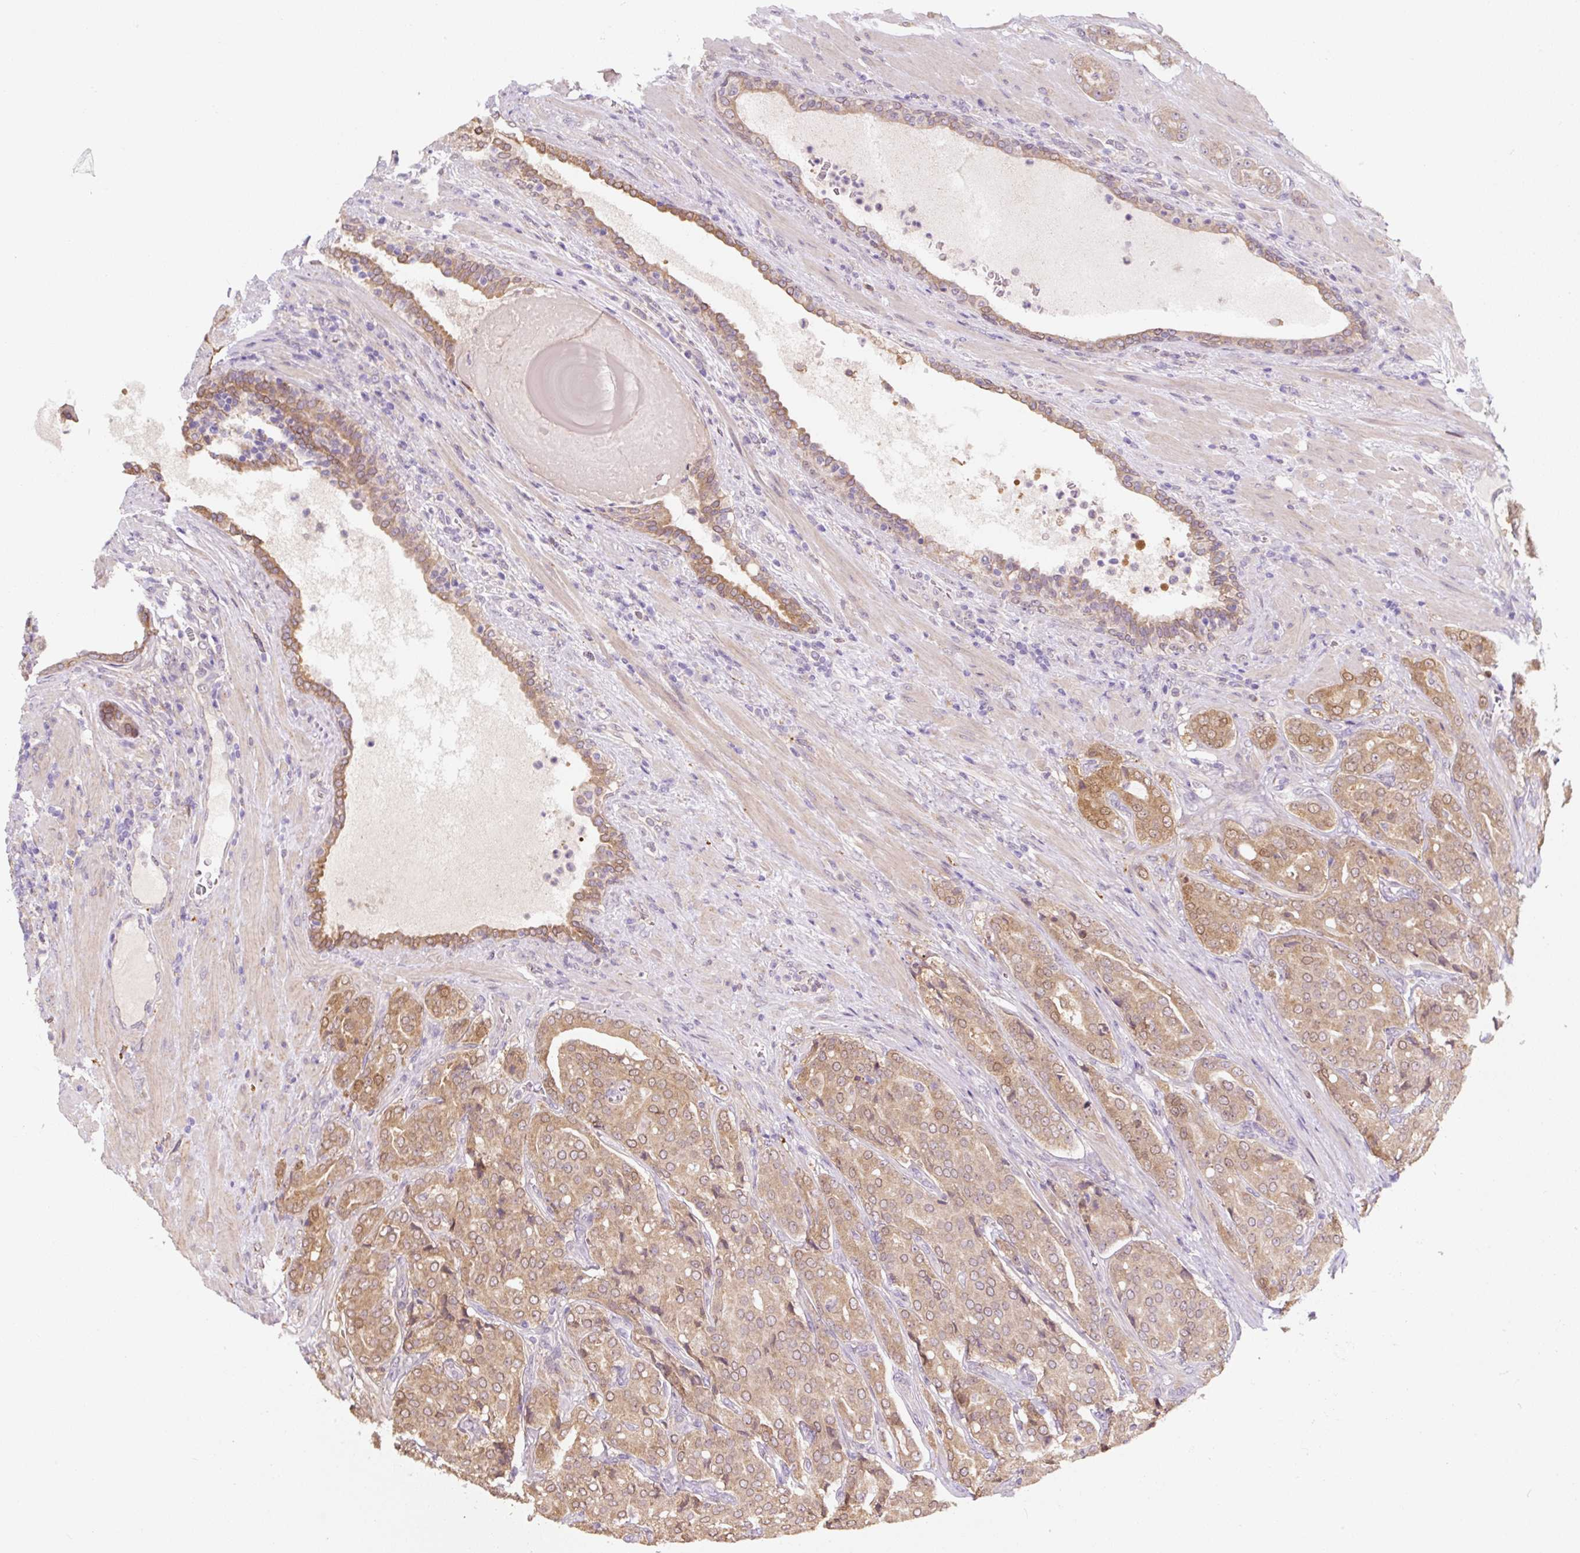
{"staining": {"intensity": "moderate", "quantity": ">75%", "location": "cytoplasmic/membranous,nuclear"}, "tissue": "prostate cancer", "cell_type": "Tumor cells", "image_type": "cancer", "snomed": [{"axis": "morphology", "description": "Adenocarcinoma, High grade"}, {"axis": "topography", "description": "Prostate"}], "caption": "Immunohistochemistry (IHC) histopathology image of neoplastic tissue: prostate adenocarcinoma (high-grade) stained using immunohistochemistry (IHC) exhibits medium levels of moderate protein expression localized specifically in the cytoplasmic/membranous and nuclear of tumor cells, appearing as a cytoplasmic/membranous and nuclear brown color.", "gene": "ASRGL1", "patient": {"sex": "male", "age": 68}}